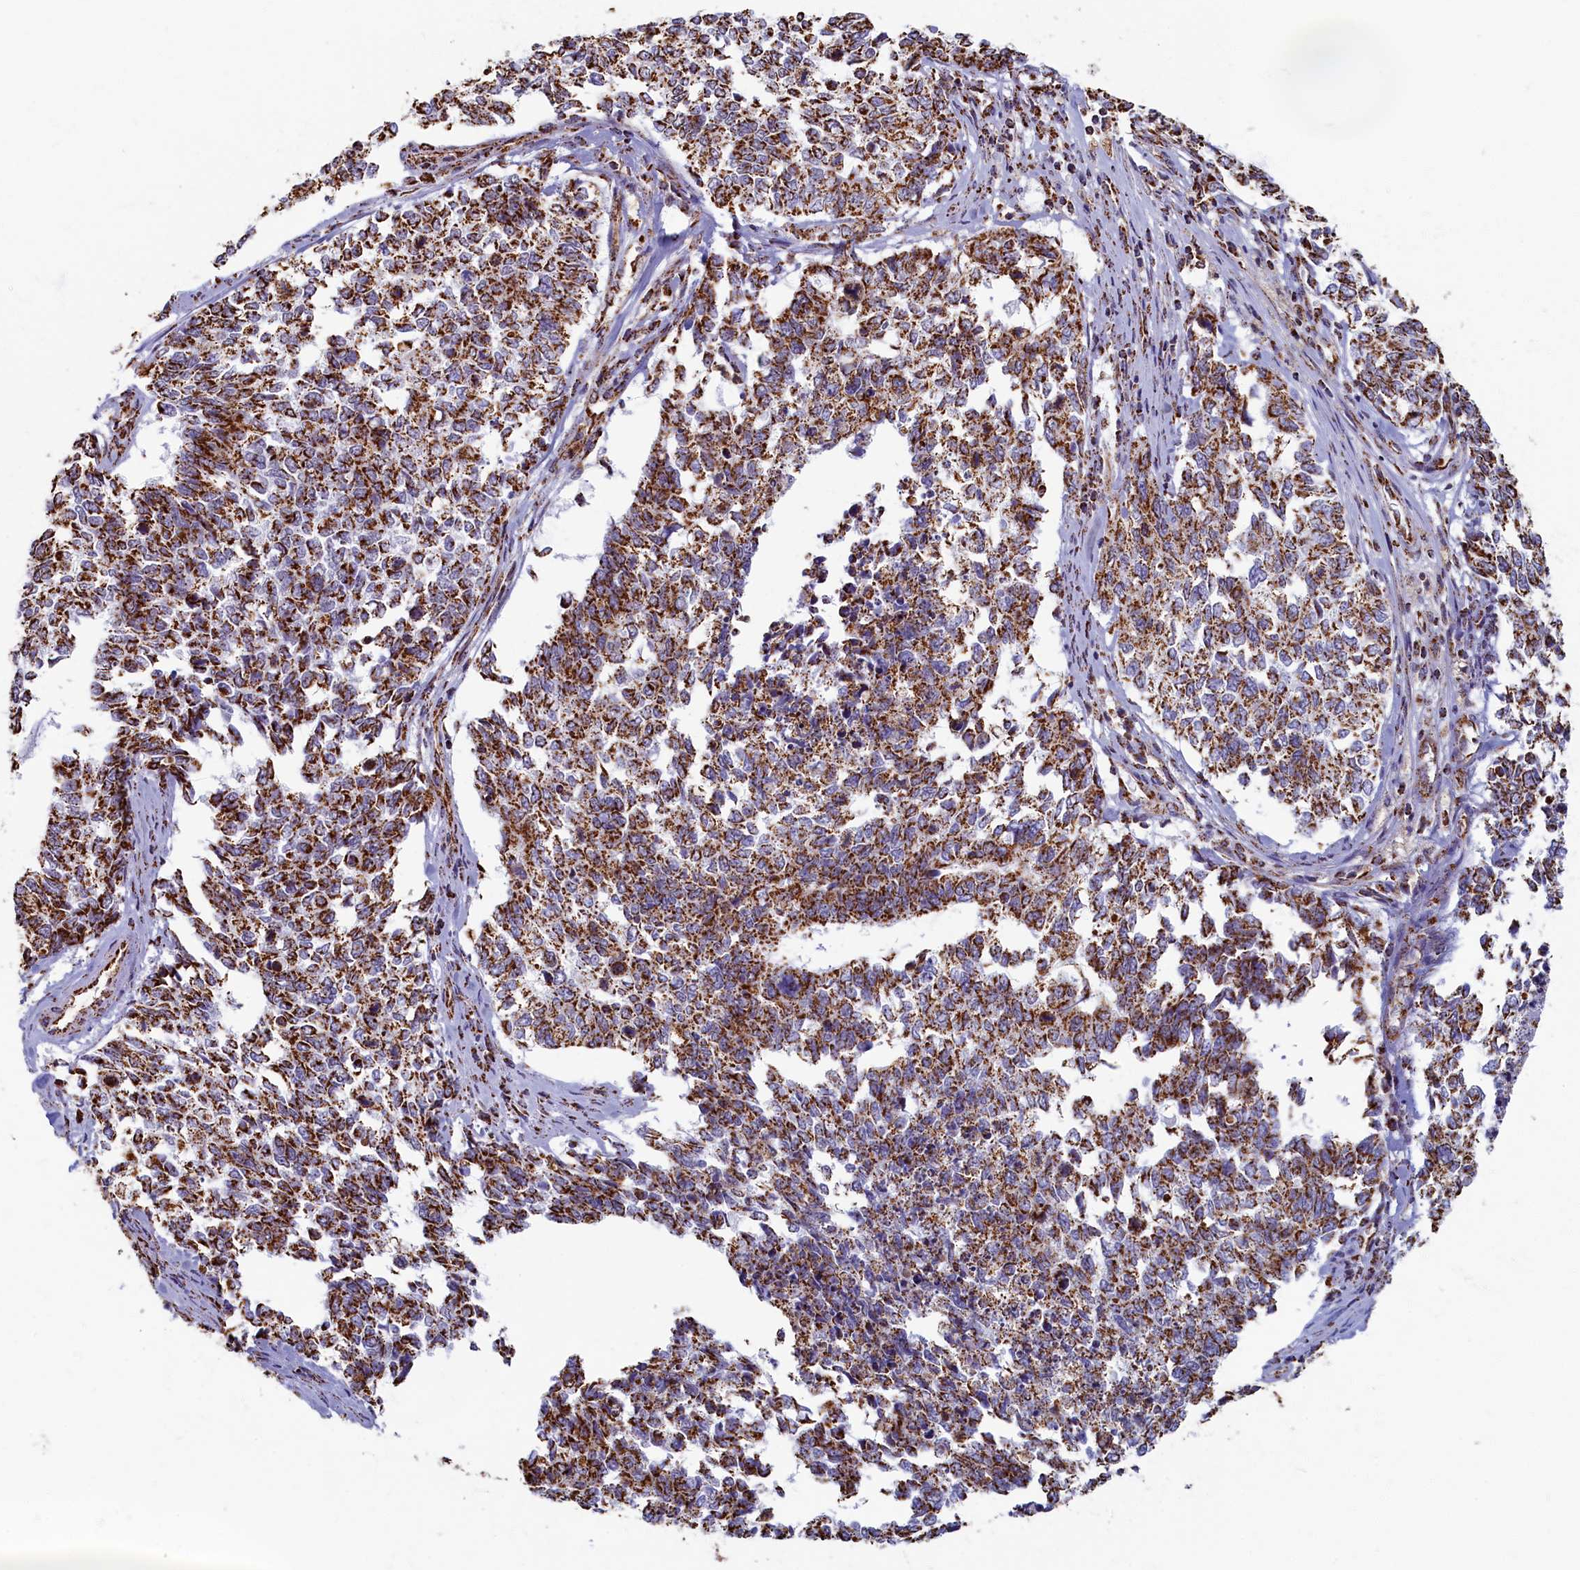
{"staining": {"intensity": "strong", "quantity": ">75%", "location": "cytoplasmic/membranous"}, "tissue": "cervical cancer", "cell_type": "Tumor cells", "image_type": "cancer", "snomed": [{"axis": "morphology", "description": "Squamous cell carcinoma, NOS"}, {"axis": "topography", "description": "Cervix"}], "caption": "Cervical cancer (squamous cell carcinoma) was stained to show a protein in brown. There is high levels of strong cytoplasmic/membranous staining in approximately >75% of tumor cells. Immunohistochemistry (ihc) stains the protein of interest in brown and the nuclei are stained blue.", "gene": "SPR", "patient": {"sex": "female", "age": 63}}